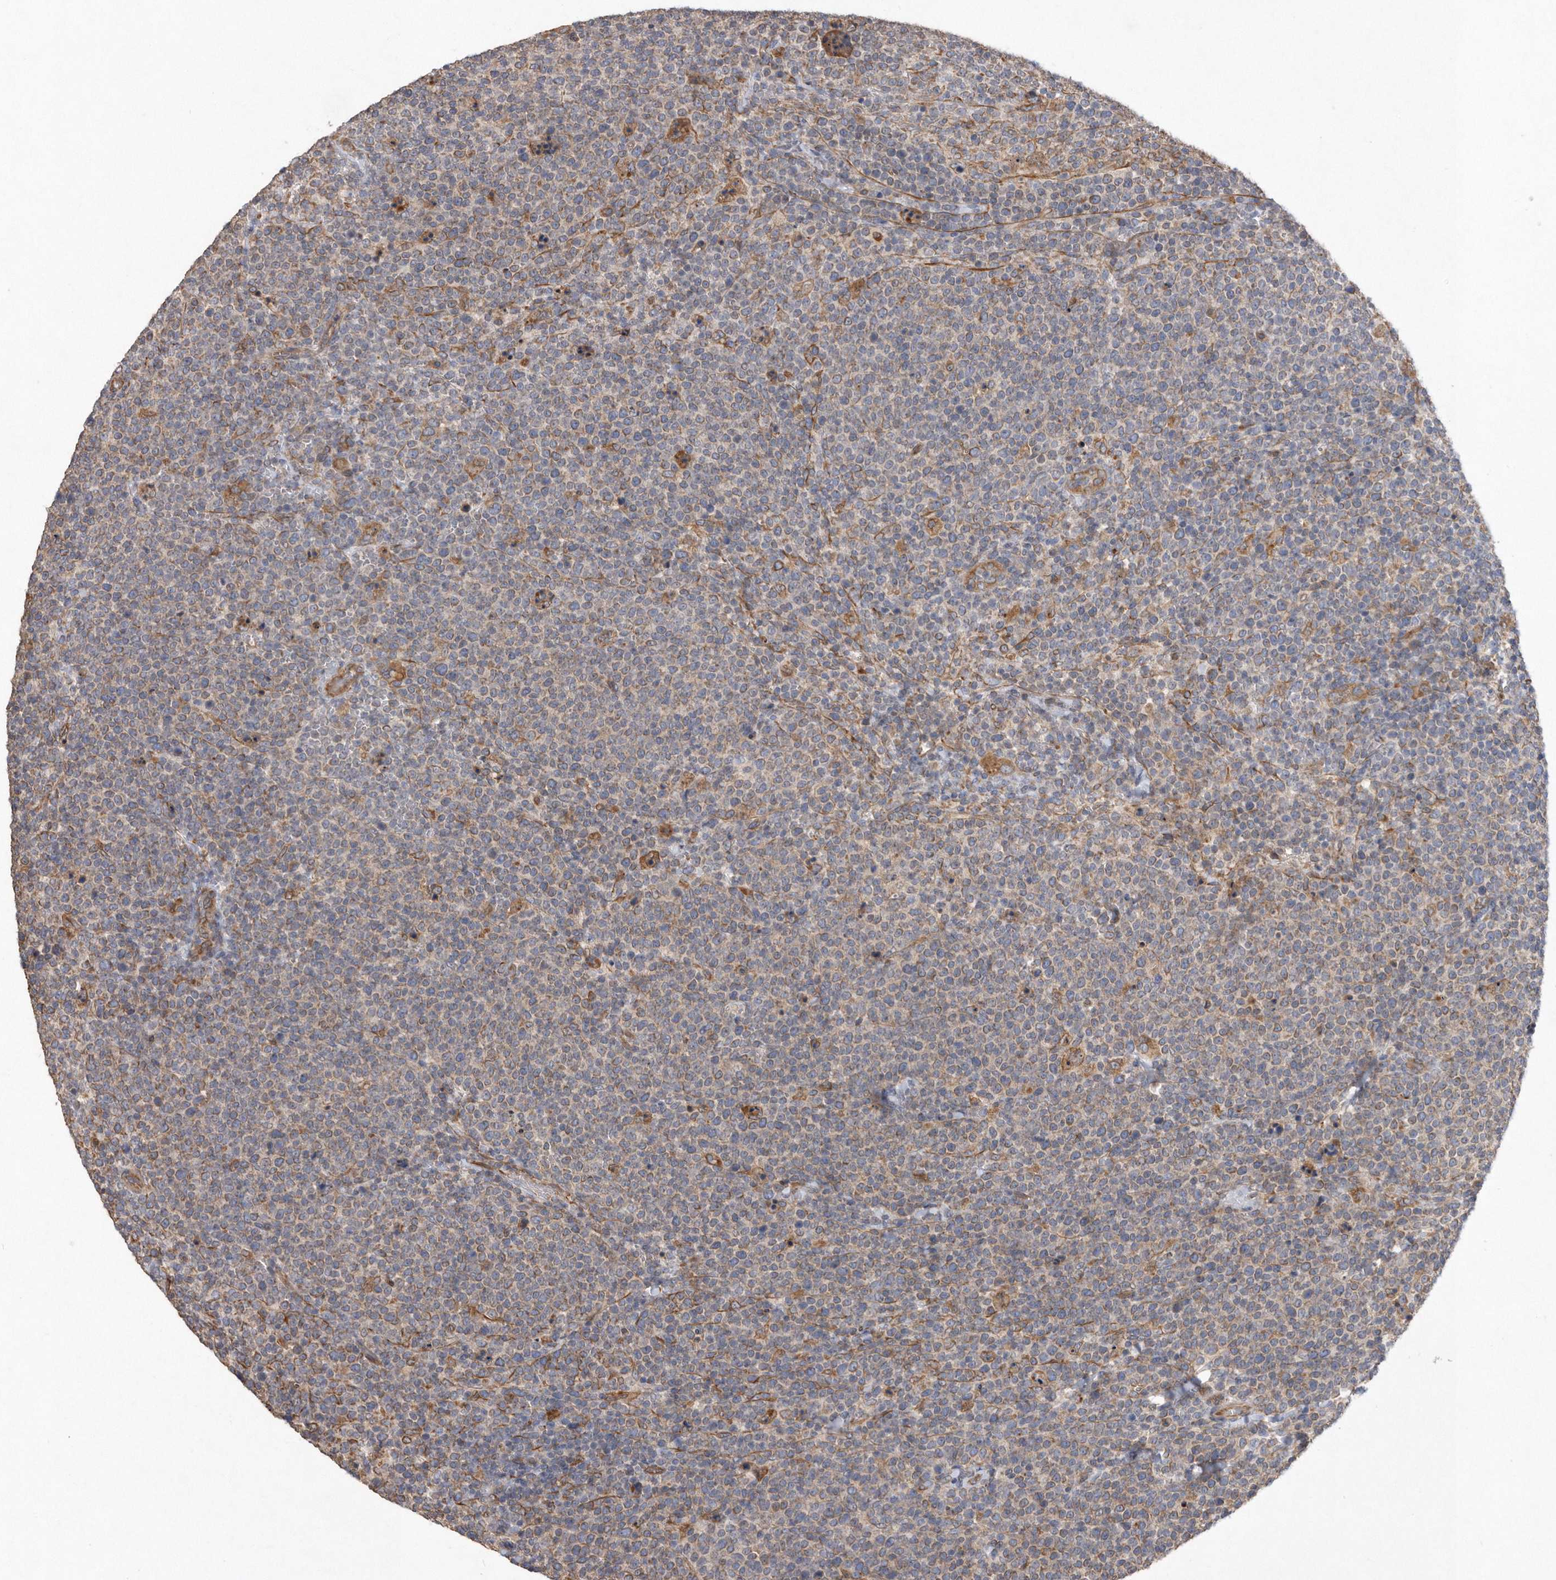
{"staining": {"intensity": "weak", "quantity": "25%-75%", "location": "cytoplasmic/membranous"}, "tissue": "lymphoma", "cell_type": "Tumor cells", "image_type": "cancer", "snomed": [{"axis": "morphology", "description": "Malignant lymphoma, non-Hodgkin's type, High grade"}, {"axis": "topography", "description": "Lymph node"}], "caption": "Human malignant lymphoma, non-Hodgkin's type (high-grade) stained with a protein marker shows weak staining in tumor cells.", "gene": "PON2", "patient": {"sex": "male", "age": 61}}